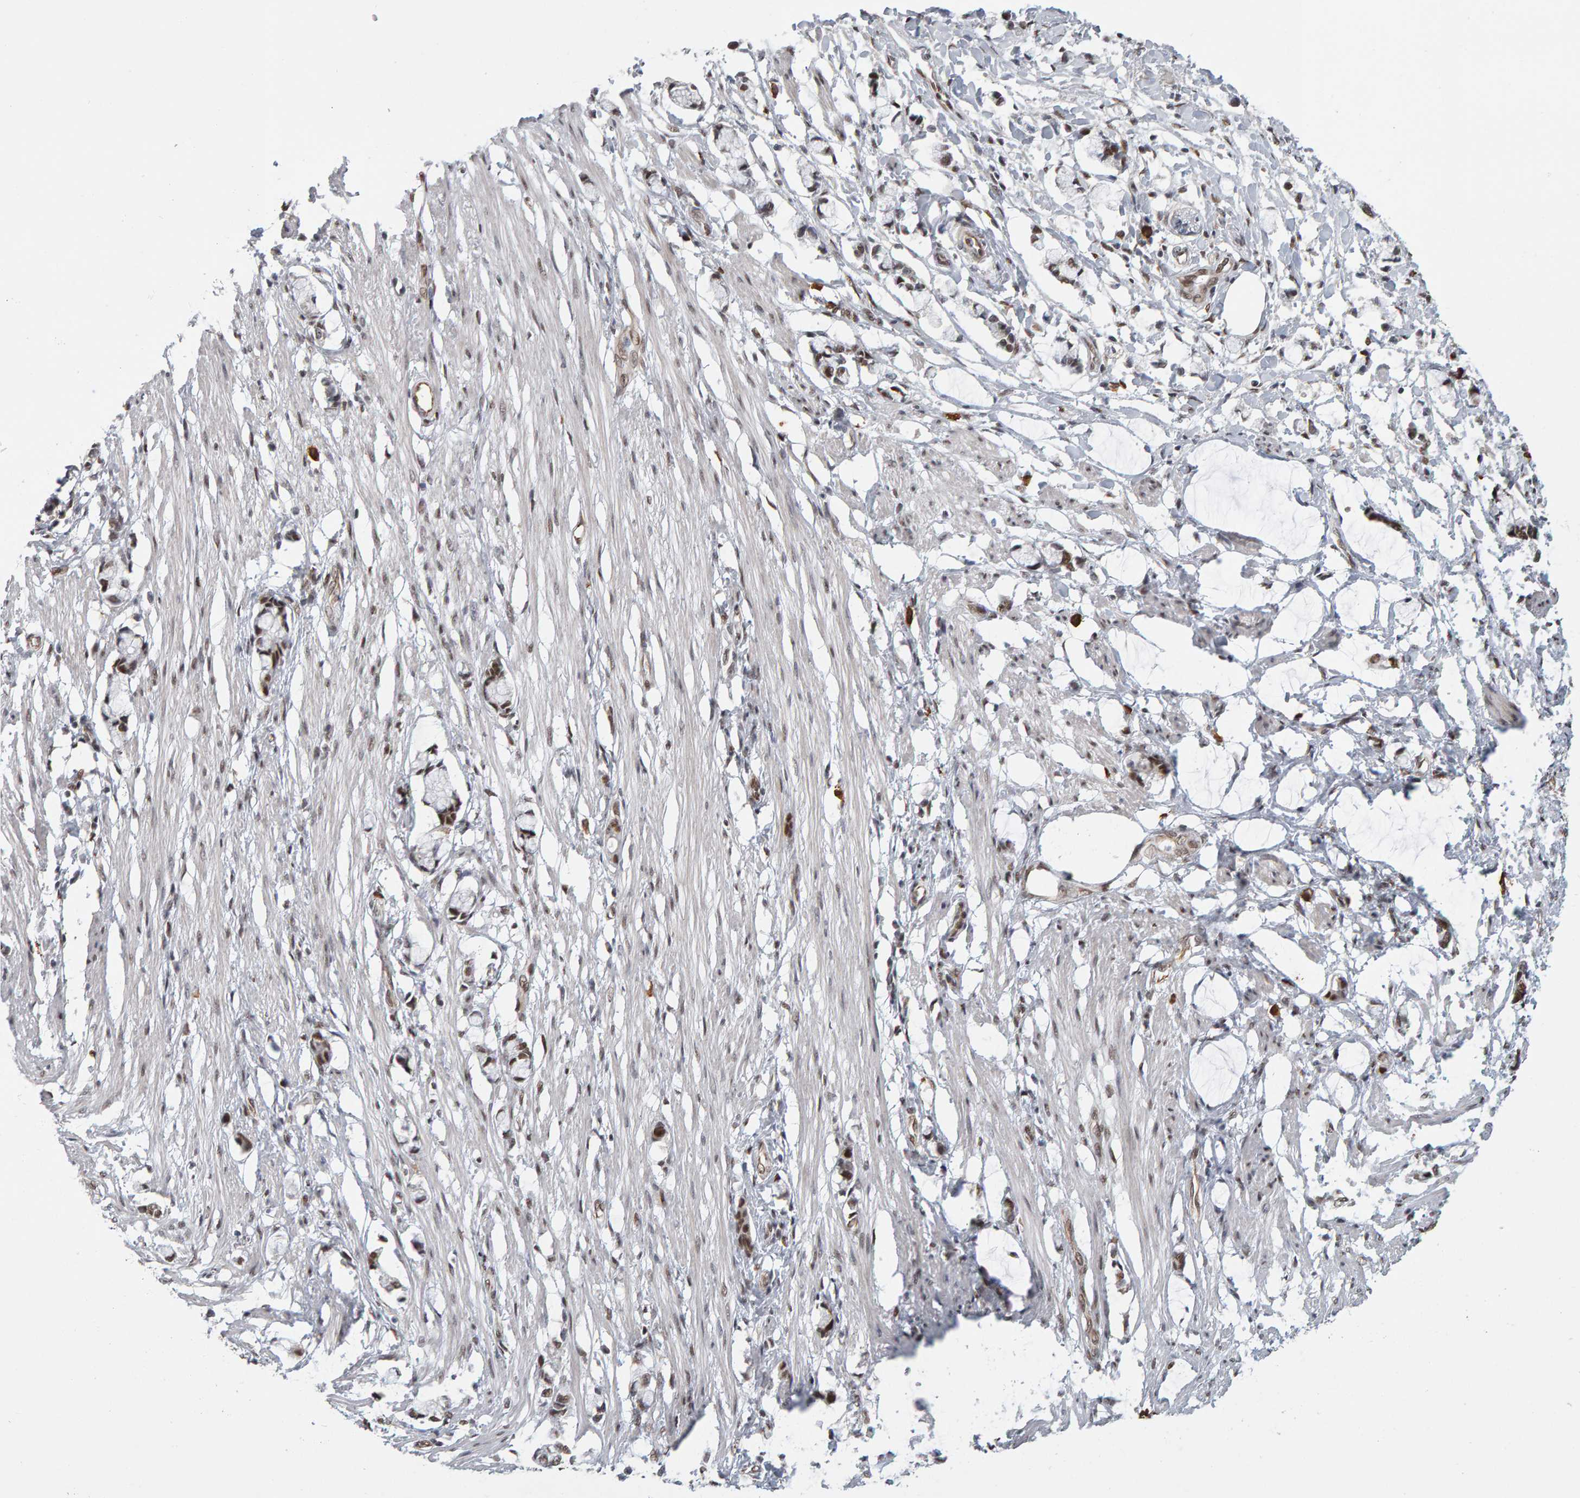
{"staining": {"intensity": "negative", "quantity": "none", "location": "none"}, "tissue": "smooth muscle", "cell_type": "Smooth muscle cells", "image_type": "normal", "snomed": [{"axis": "morphology", "description": "Normal tissue, NOS"}, {"axis": "morphology", "description": "Adenocarcinoma, NOS"}, {"axis": "topography", "description": "Smooth muscle"}, {"axis": "topography", "description": "Colon"}], "caption": "IHC image of unremarkable smooth muscle: smooth muscle stained with DAB (3,3'-diaminobenzidine) demonstrates no significant protein expression in smooth muscle cells.", "gene": "ATF7IP", "patient": {"sex": "male", "age": 14}}